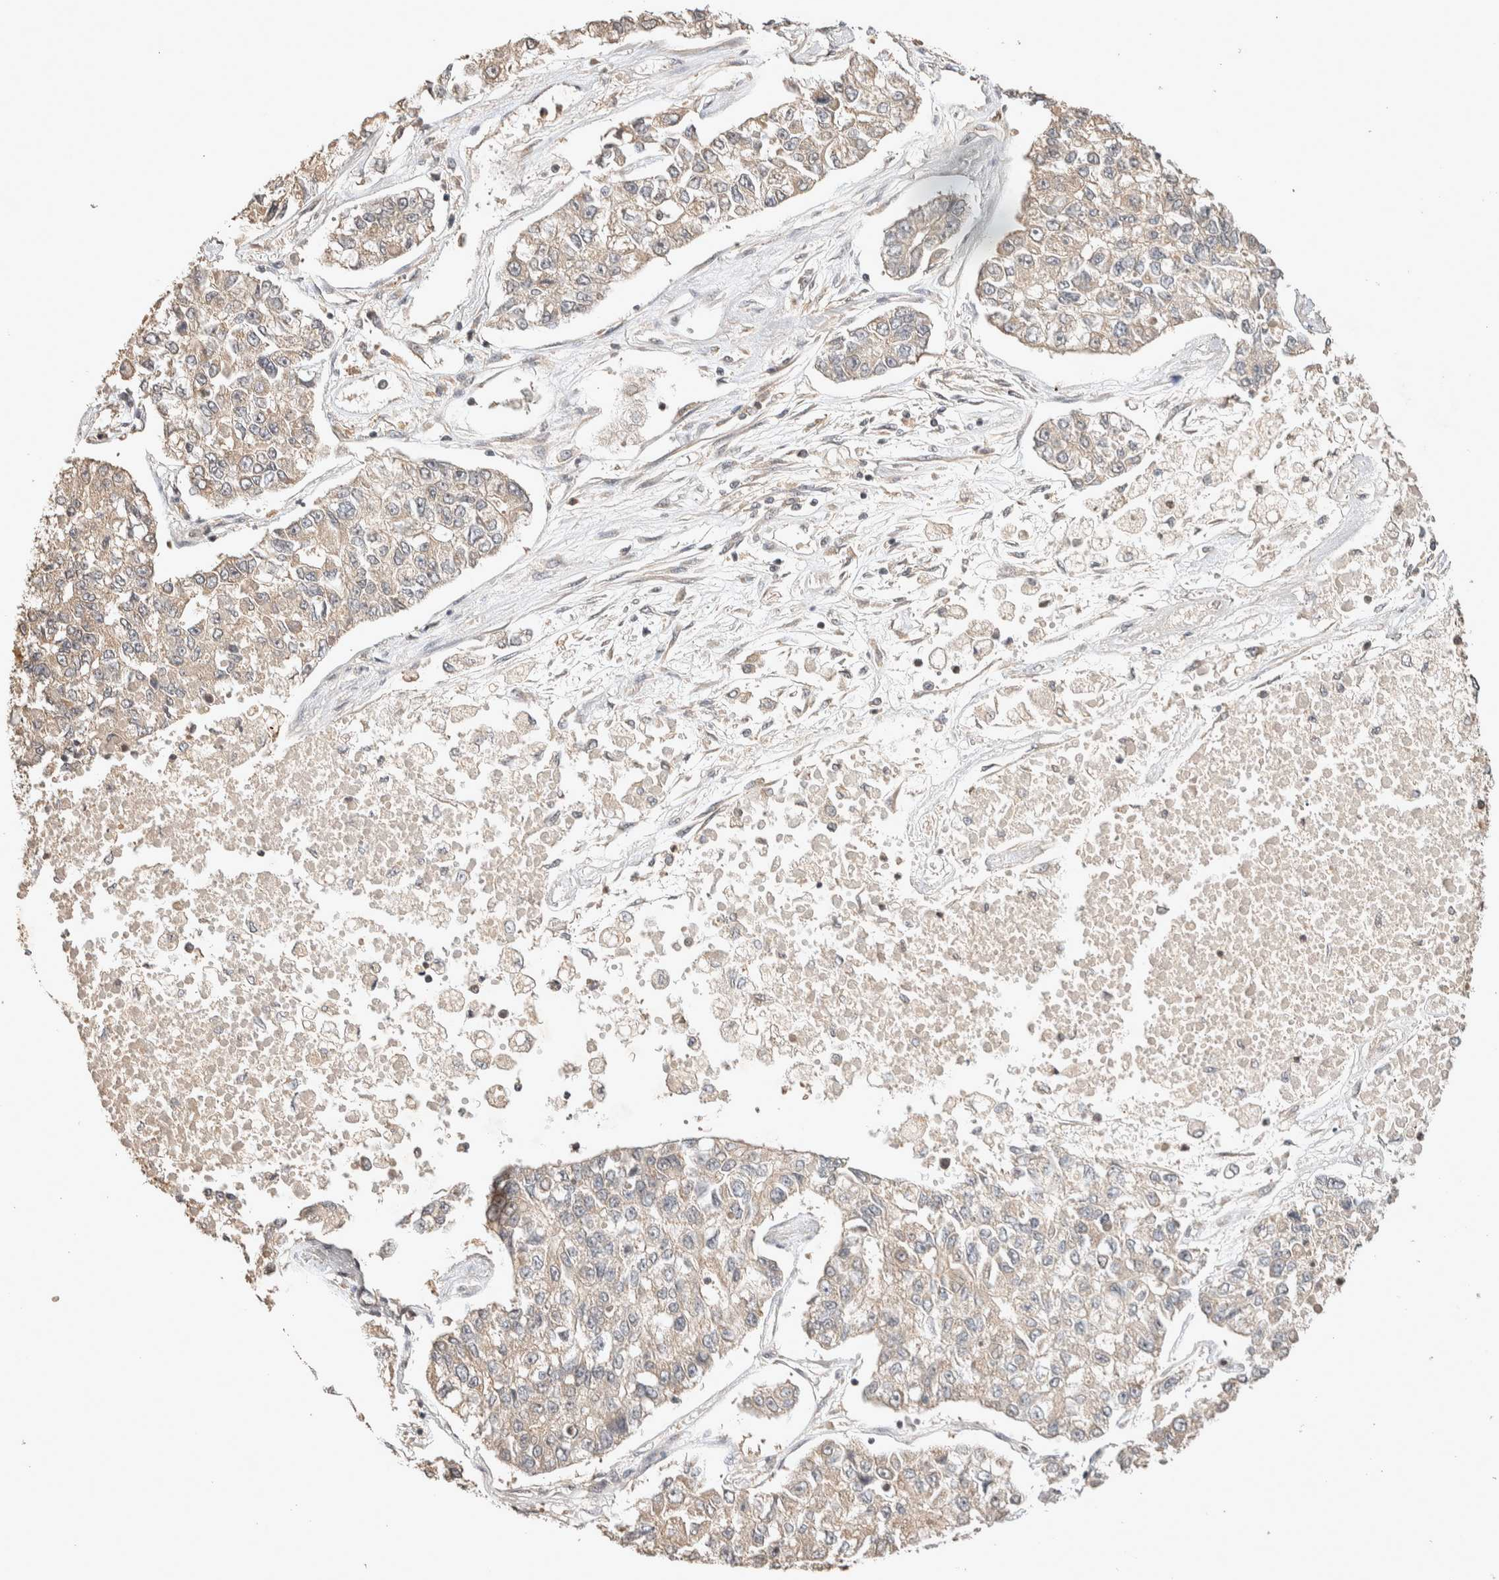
{"staining": {"intensity": "weak", "quantity": "25%-75%", "location": "cytoplasmic/membranous"}, "tissue": "lung cancer", "cell_type": "Tumor cells", "image_type": "cancer", "snomed": [{"axis": "morphology", "description": "Adenocarcinoma, NOS"}, {"axis": "topography", "description": "Lung"}], "caption": "Immunohistochemistry micrograph of neoplastic tissue: adenocarcinoma (lung) stained using immunohistochemistry (IHC) displays low levels of weak protein expression localized specifically in the cytoplasmic/membranous of tumor cells, appearing as a cytoplasmic/membranous brown color.", "gene": "THRA", "patient": {"sex": "male", "age": 49}}